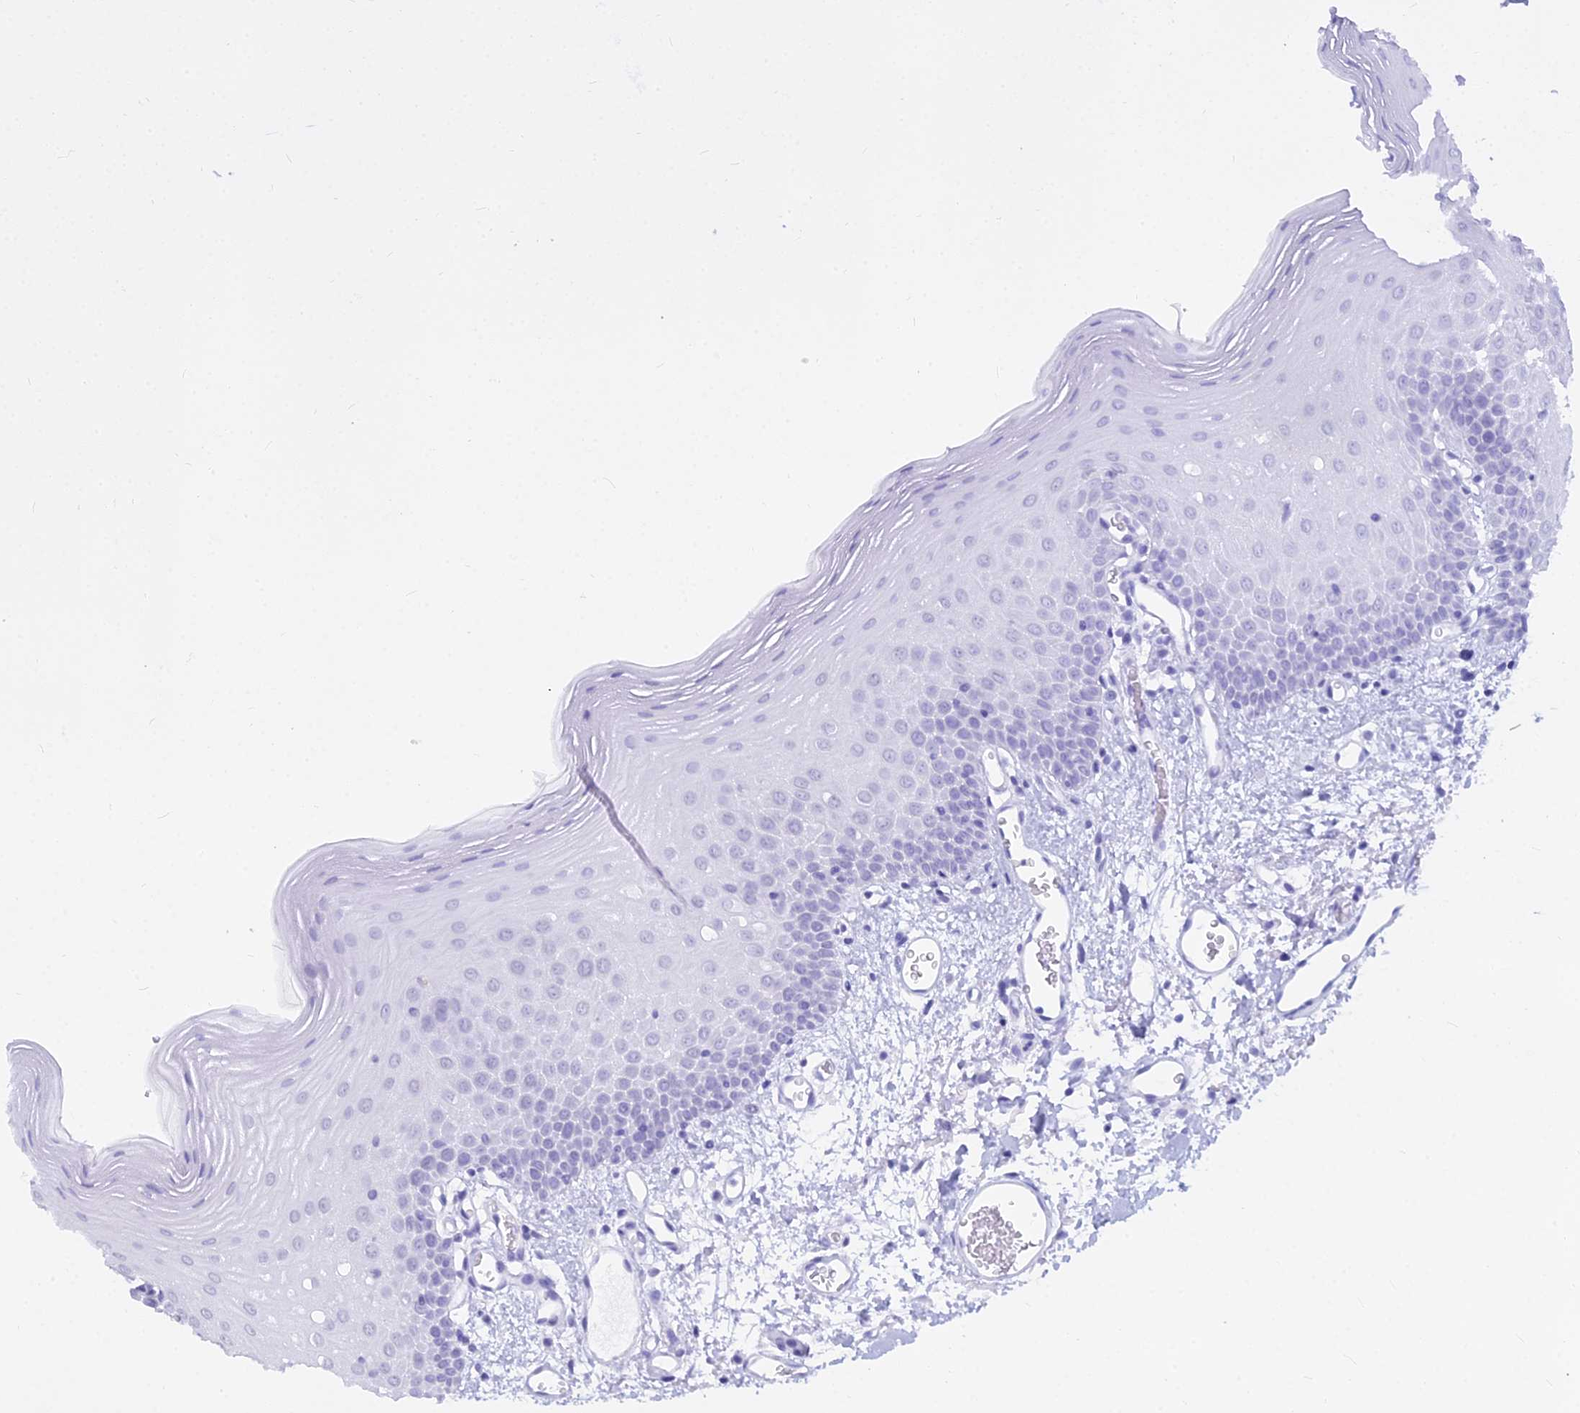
{"staining": {"intensity": "weak", "quantity": "<25%", "location": "nuclear"}, "tissue": "oral mucosa", "cell_type": "Squamous epithelial cells", "image_type": "normal", "snomed": [{"axis": "morphology", "description": "Normal tissue, NOS"}, {"axis": "topography", "description": "Oral tissue"}], "caption": "Immunohistochemistry of unremarkable human oral mucosa displays no staining in squamous epithelial cells.", "gene": "ALG10B", "patient": {"sex": "female", "age": 70}}